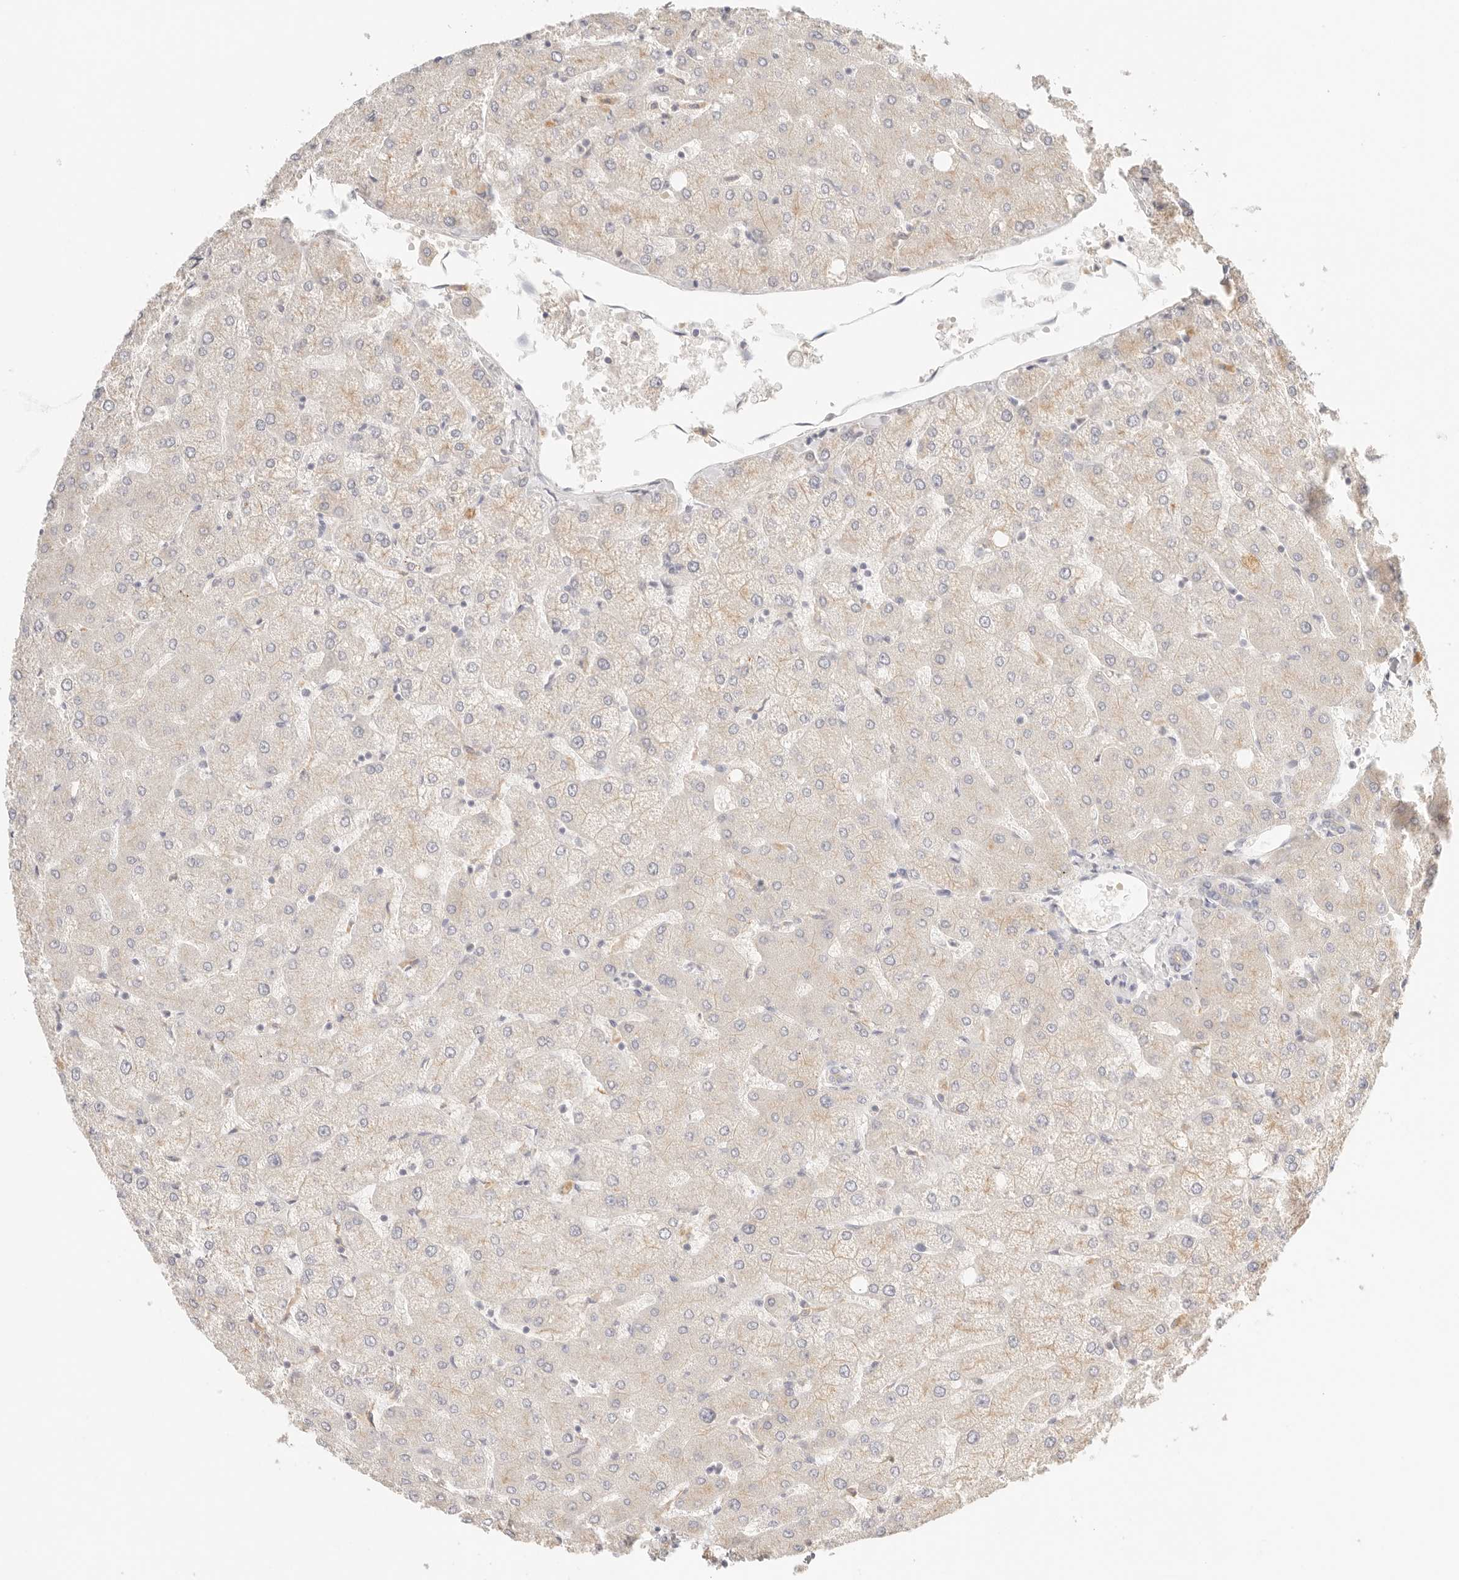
{"staining": {"intensity": "negative", "quantity": "none", "location": "none"}, "tissue": "liver", "cell_type": "Cholangiocytes", "image_type": "normal", "snomed": [{"axis": "morphology", "description": "Normal tissue, NOS"}, {"axis": "topography", "description": "Liver"}], "caption": "High magnification brightfield microscopy of unremarkable liver stained with DAB (3,3'-diaminobenzidine) (brown) and counterstained with hematoxylin (blue): cholangiocytes show no significant positivity.", "gene": "CEP120", "patient": {"sex": "female", "age": 54}}